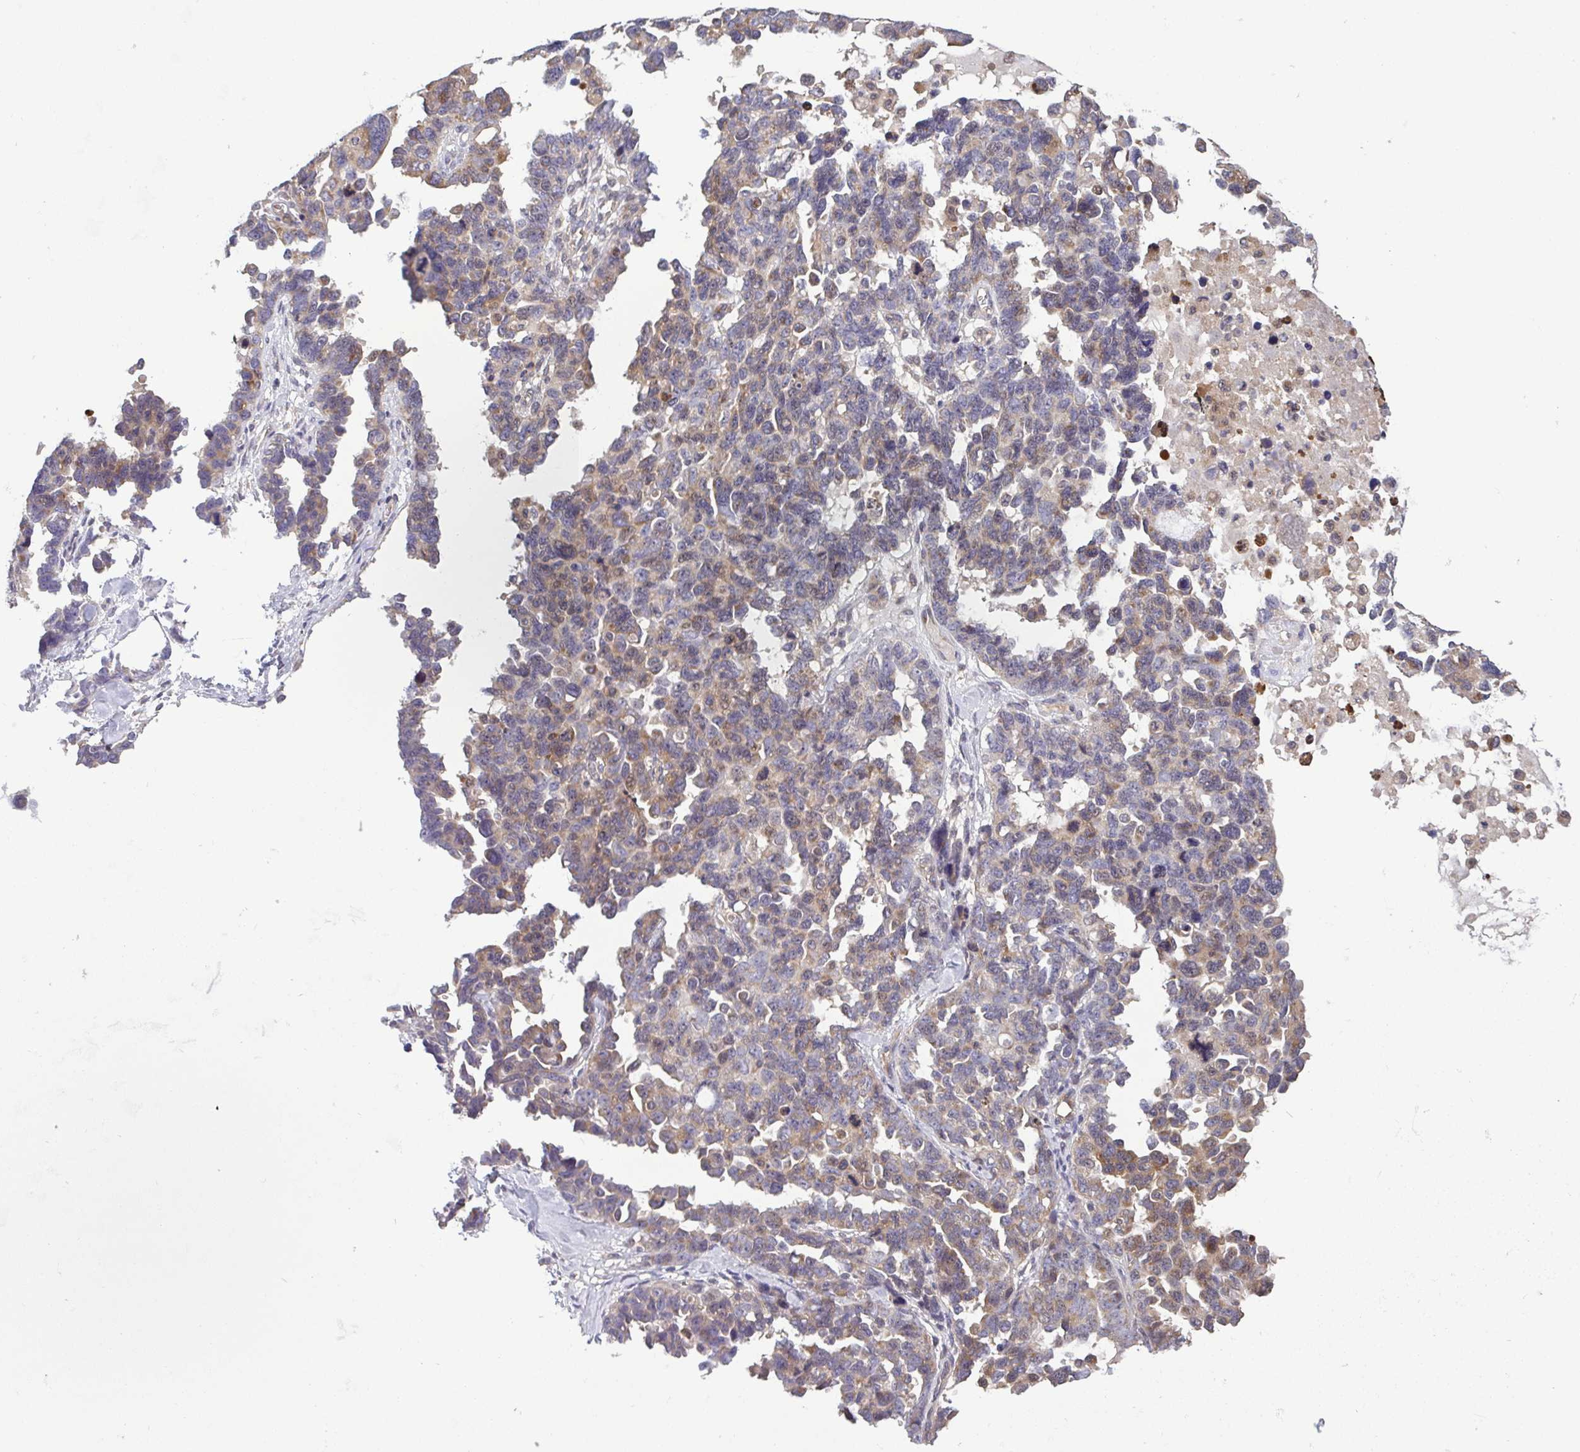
{"staining": {"intensity": "weak", "quantity": "25%-75%", "location": "cytoplasmic/membranous"}, "tissue": "ovarian cancer", "cell_type": "Tumor cells", "image_type": "cancer", "snomed": [{"axis": "morphology", "description": "Cystadenocarcinoma, serous, NOS"}, {"axis": "topography", "description": "Ovary"}], "caption": "Immunohistochemistry (IHC) (DAB) staining of human serous cystadenocarcinoma (ovarian) demonstrates weak cytoplasmic/membranous protein expression in approximately 25%-75% of tumor cells. The protein is stained brown, and the nuclei are stained in blue (DAB (3,3'-diaminobenzidine) IHC with brightfield microscopy, high magnification).", "gene": "OSBPL7", "patient": {"sex": "female", "age": 69}}